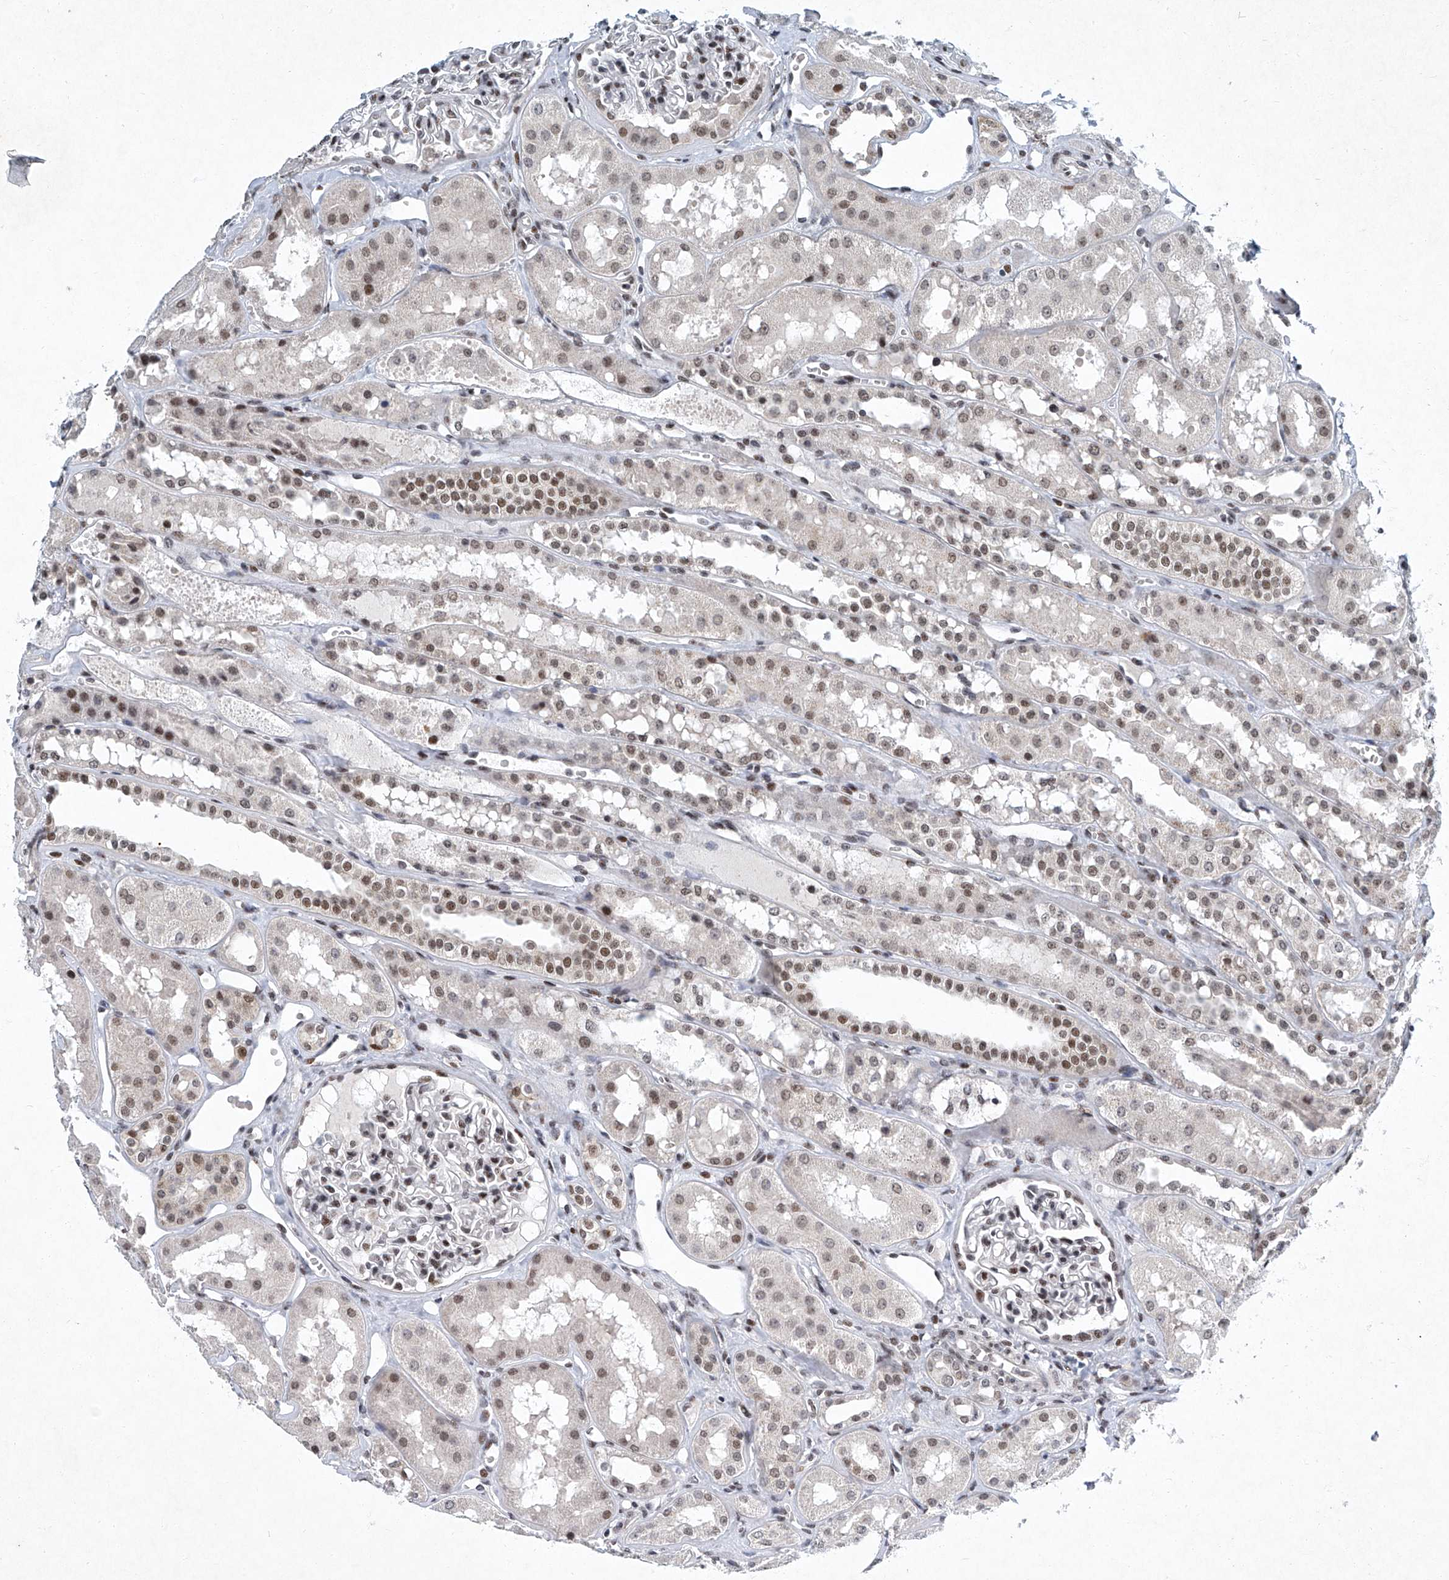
{"staining": {"intensity": "moderate", "quantity": ">75%", "location": "nuclear"}, "tissue": "kidney", "cell_type": "Cells in glomeruli", "image_type": "normal", "snomed": [{"axis": "morphology", "description": "Normal tissue, NOS"}, {"axis": "topography", "description": "Kidney"}], "caption": "Immunohistochemical staining of unremarkable kidney demonstrates moderate nuclear protein positivity in approximately >75% of cells in glomeruli. (DAB (3,3'-diaminobenzidine) = brown stain, brightfield microscopy at high magnification).", "gene": "TFDP1", "patient": {"sex": "male", "age": 16}}